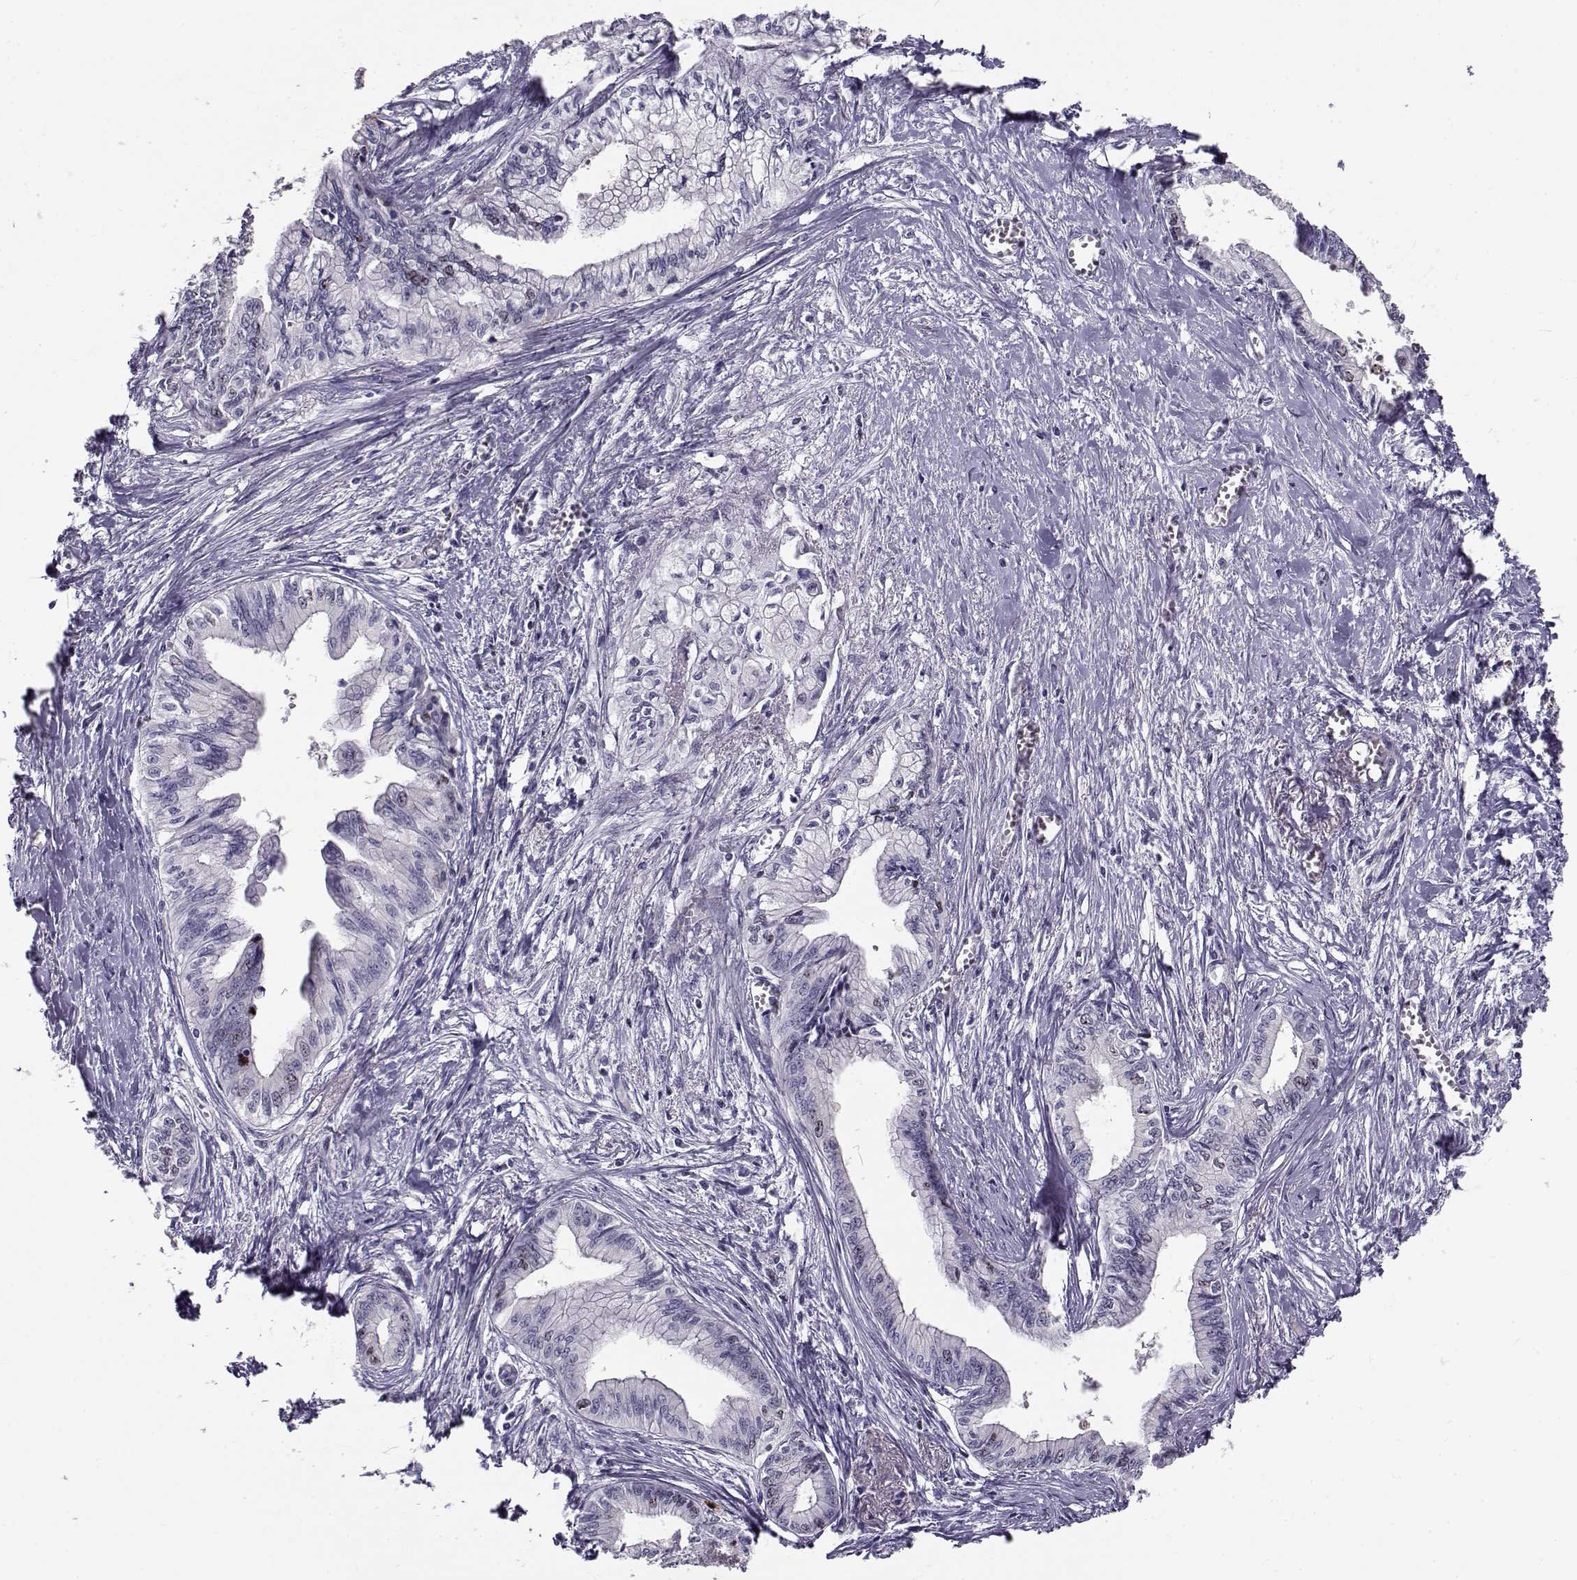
{"staining": {"intensity": "negative", "quantity": "none", "location": "none"}, "tissue": "pancreatic cancer", "cell_type": "Tumor cells", "image_type": "cancer", "snomed": [{"axis": "morphology", "description": "Adenocarcinoma, NOS"}, {"axis": "topography", "description": "Pancreas"}], "caption": "An immunohistochemistry micrograph of pancreatic cancer is shown. There is no staining in tumor cells of pancreatic cancer. (Immunohistochemistry, brightfield microscopy, high magnification).", "gene": "NPW", "patient": {"sex": "female", "age": 61}}